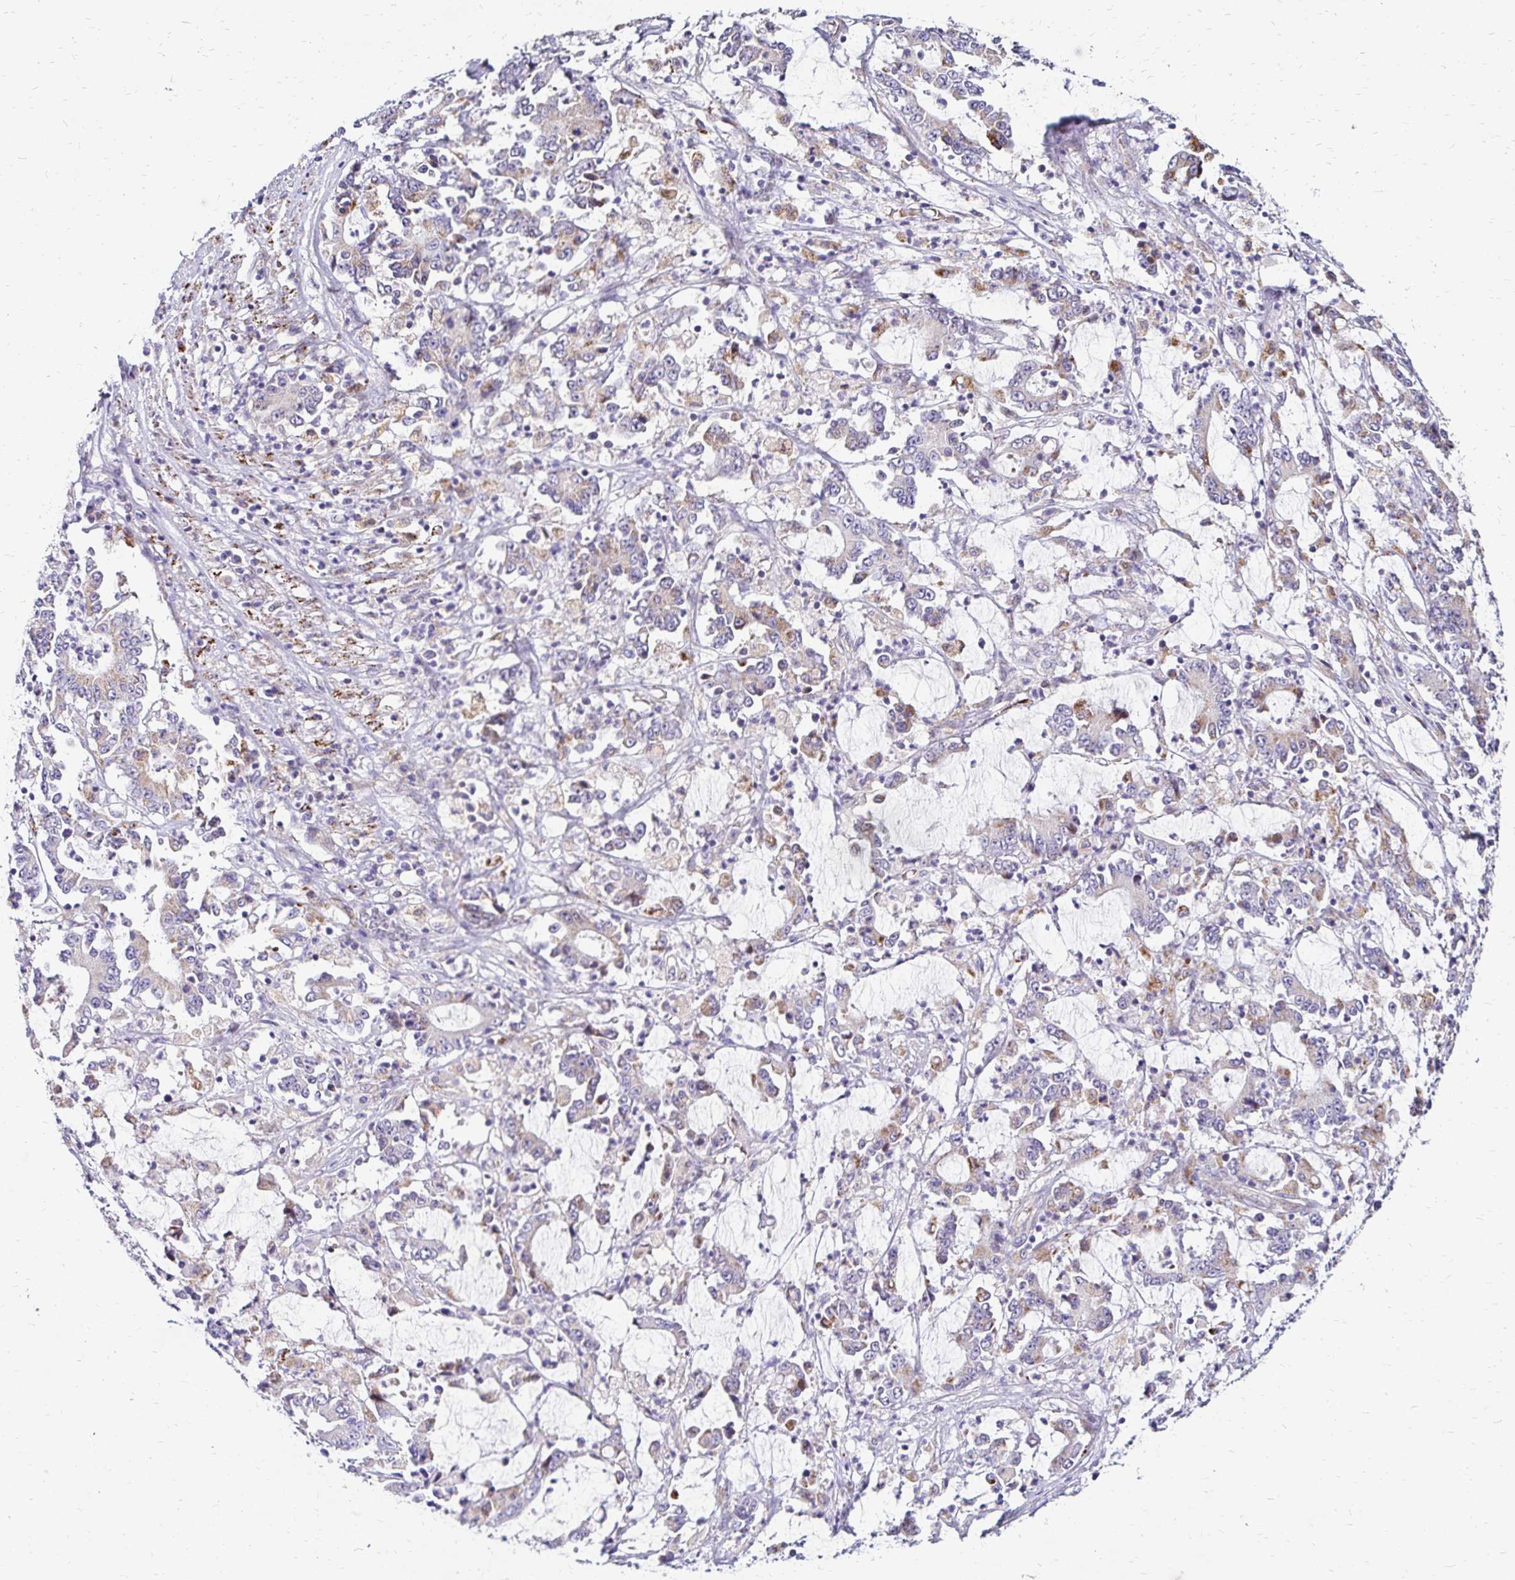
{"staining": {"intensity": "moderate", "quantity": "<25%", "location": "cytoplasmic/membranous"}, "tissue": "stomach cancer", "cell_type": "Tumor cells", "image_type": "cancer", "snomed": [{"axis": "morphology", "description": "Adenocarcinoma, NOS"}, {"axis": "topography", "description": "Stomach, upper"}], "caption": "High-magnification brightfield microscopy of stomach cancer stained with DAB (3,3'-diaminobenzidine) (brown) and counterstained with hematoxylin (blue). tumor cells exhibit moderate cytoplasmic/membranous positivity is seen in about<25% of cells.", "gene": "IDUA", "patient": {"sex": "male", "age": 68}}